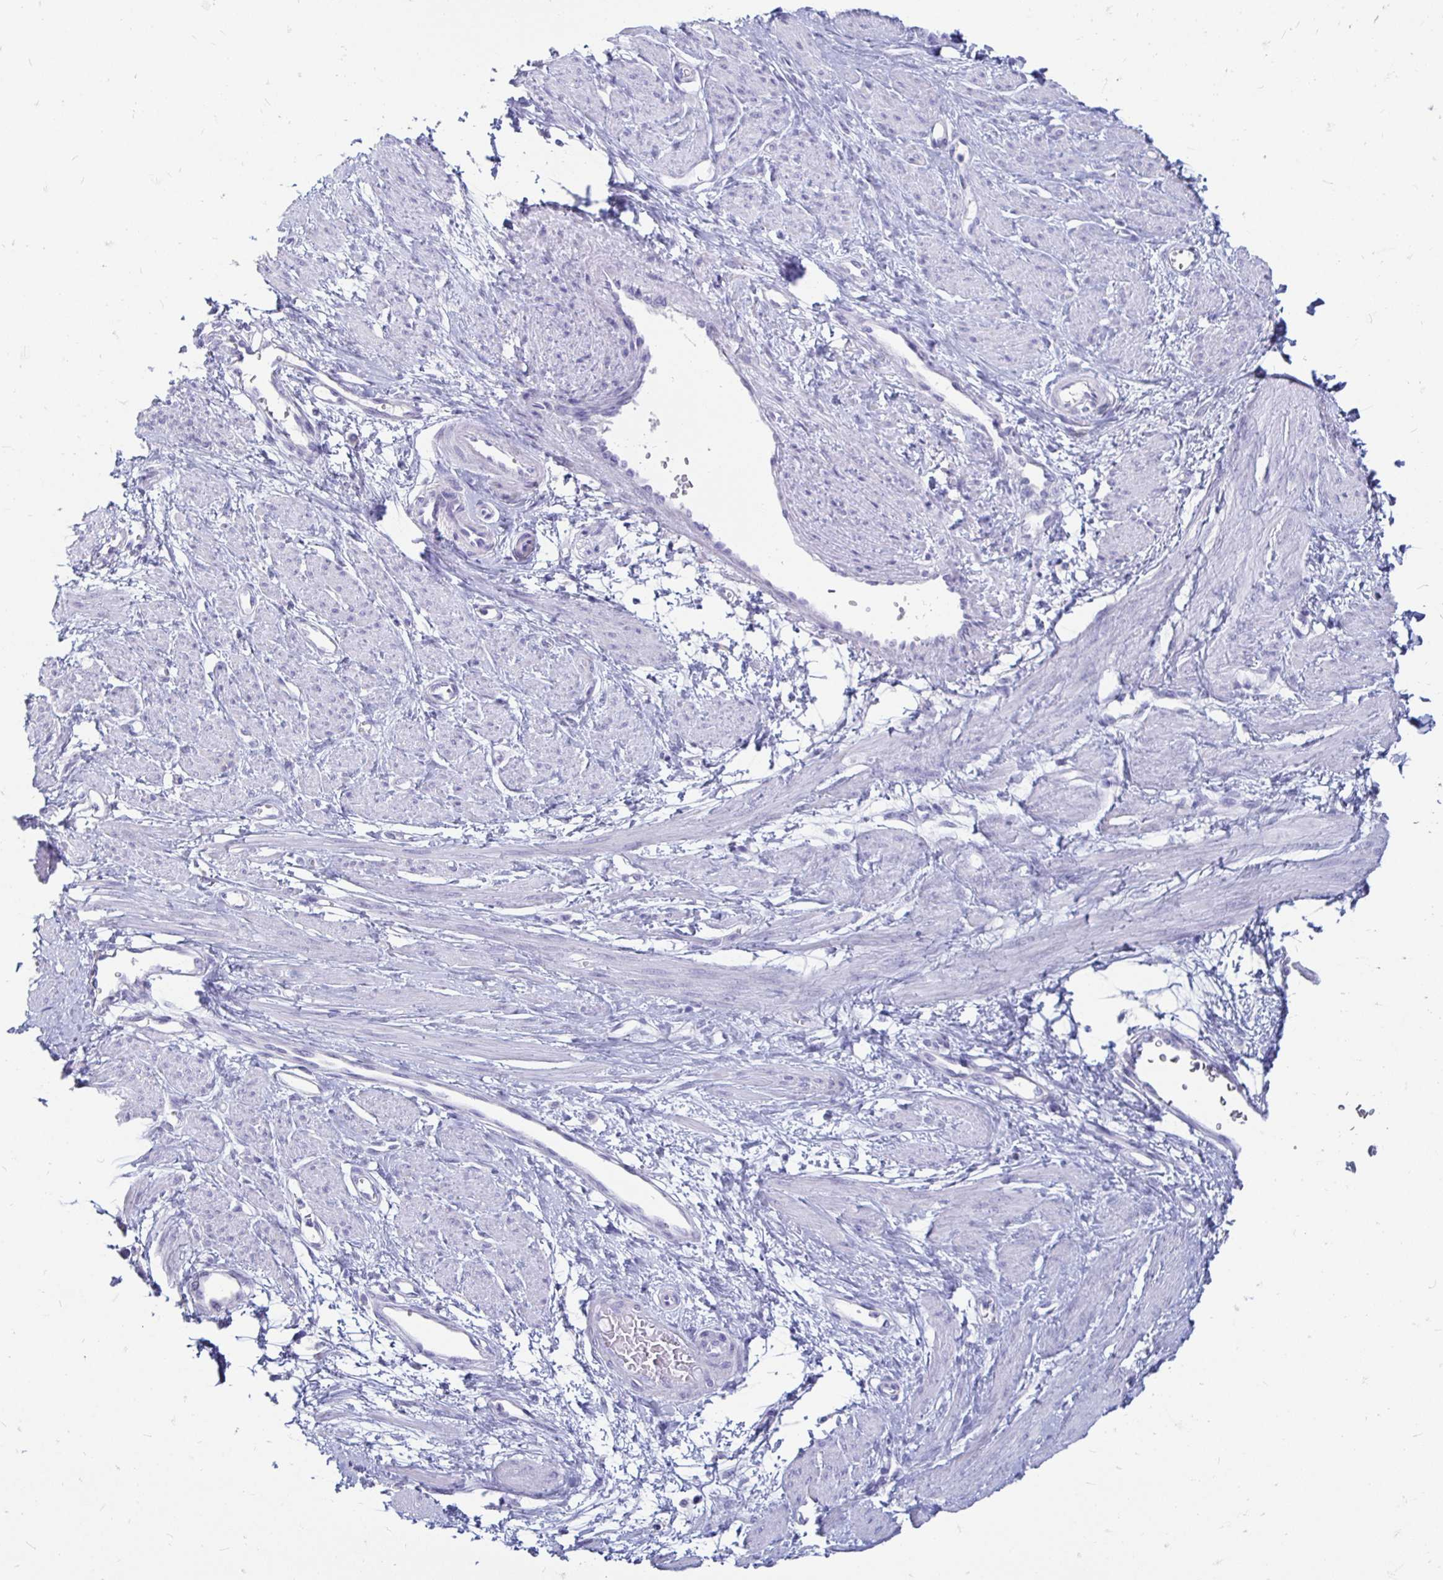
{"staining": {"intensity": "negative", "quantity": "none", "location": "none"}, "tissue": "smooth muscle", "cell_type": "Smooth muscle cells", "image_type": "normal", "snomed": [{"axis": "morphology", "description": "Normal tissue, NOS"}, {"axis": "topography", "description": "Smooth muscle"}, {"axis": "topography", "description": "Uterus"}], "caption": "Smooth muscle cells are negative for protein expression in normal human smooth muscle. (Brightfield microscopy of DAB (3,3'-diaminobenzidine) IHC at high magnification).", "gene": "PEG10", "patient": {"sex": "female", "age": 39}}